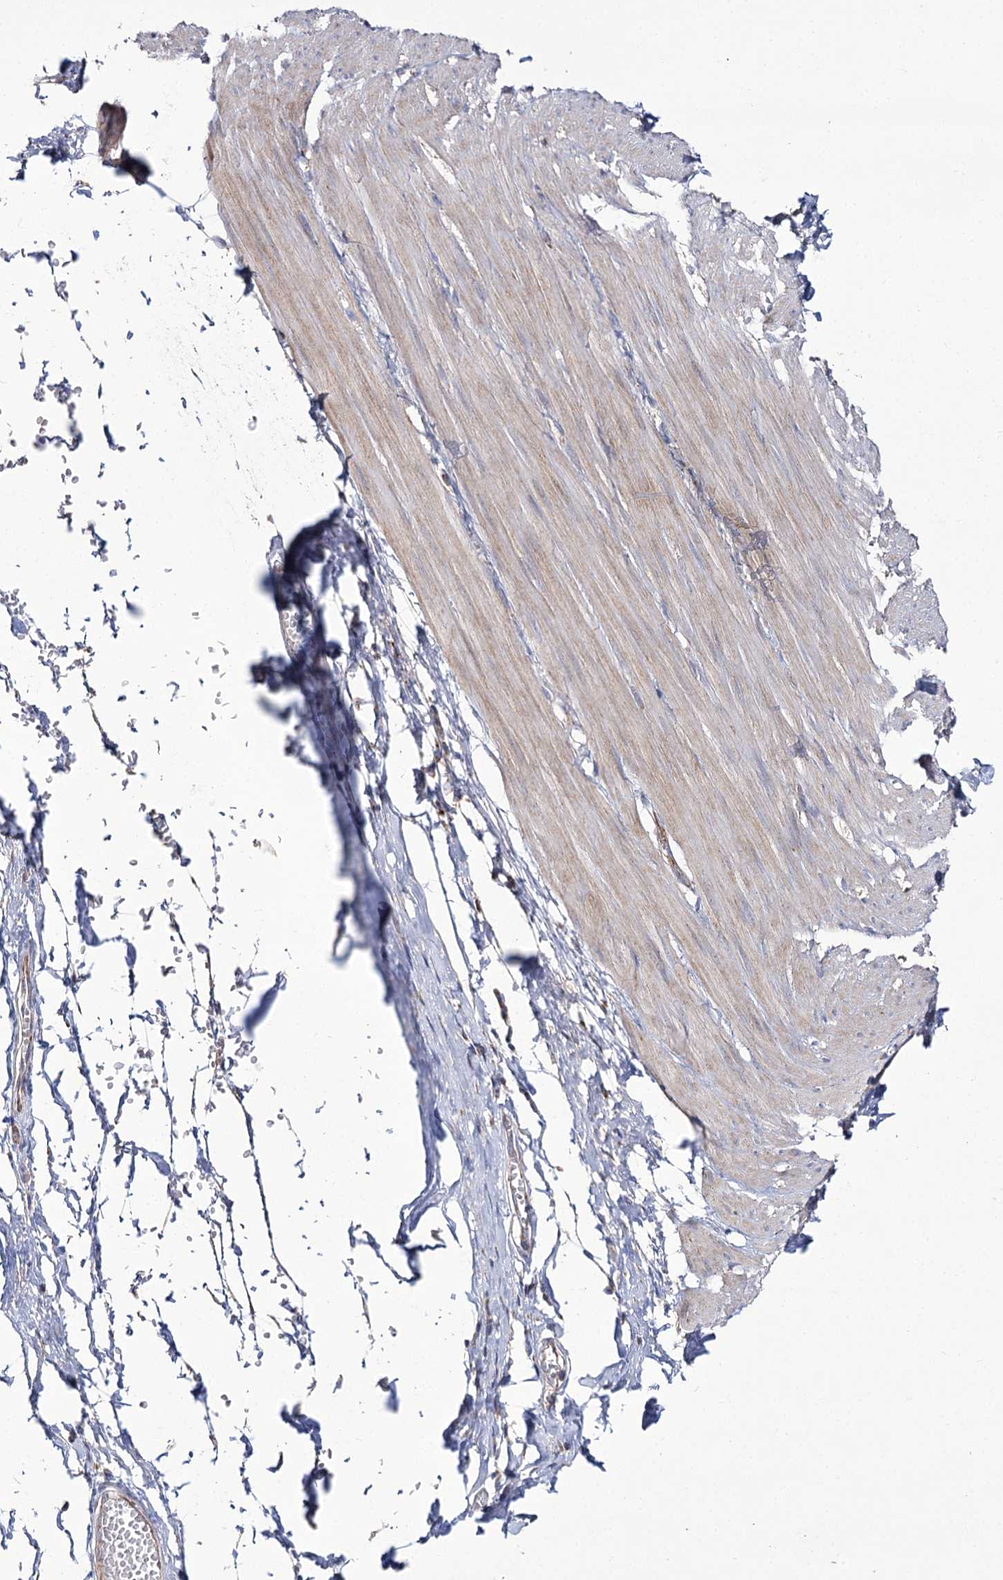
{"staining": {"intensity": "weak", "quantity": "25%-75%", "location": "cytoplasmic/membranous"}, "tissue": "smooth muscle", "cell_type": "Smooth muscle cells", "image_type": "normal", "snomed": [{"axis": "morphology", "description": "Normal tissue, NOS"}, {"axis": "morphology", "description": "Adenocarcinoma, NOS"}, {"axis": "topography", "description": "Colon"}, {"axis": "topography", "description": "Peripheral nerve tissue"}], "caption": "Immunohistochemistry (IHC) photomicrograph of normal smooth muscle: human smooth muscle stained using immunohistochemistry shows low levels of weak protein expression localized specifically in the cytoplasmic/membranous of smooth muscle cells, appearing as a cytoplasmic/membranous brown color.", "gene": "NADK2", "patient": {"sex": "male", "age": 14}}